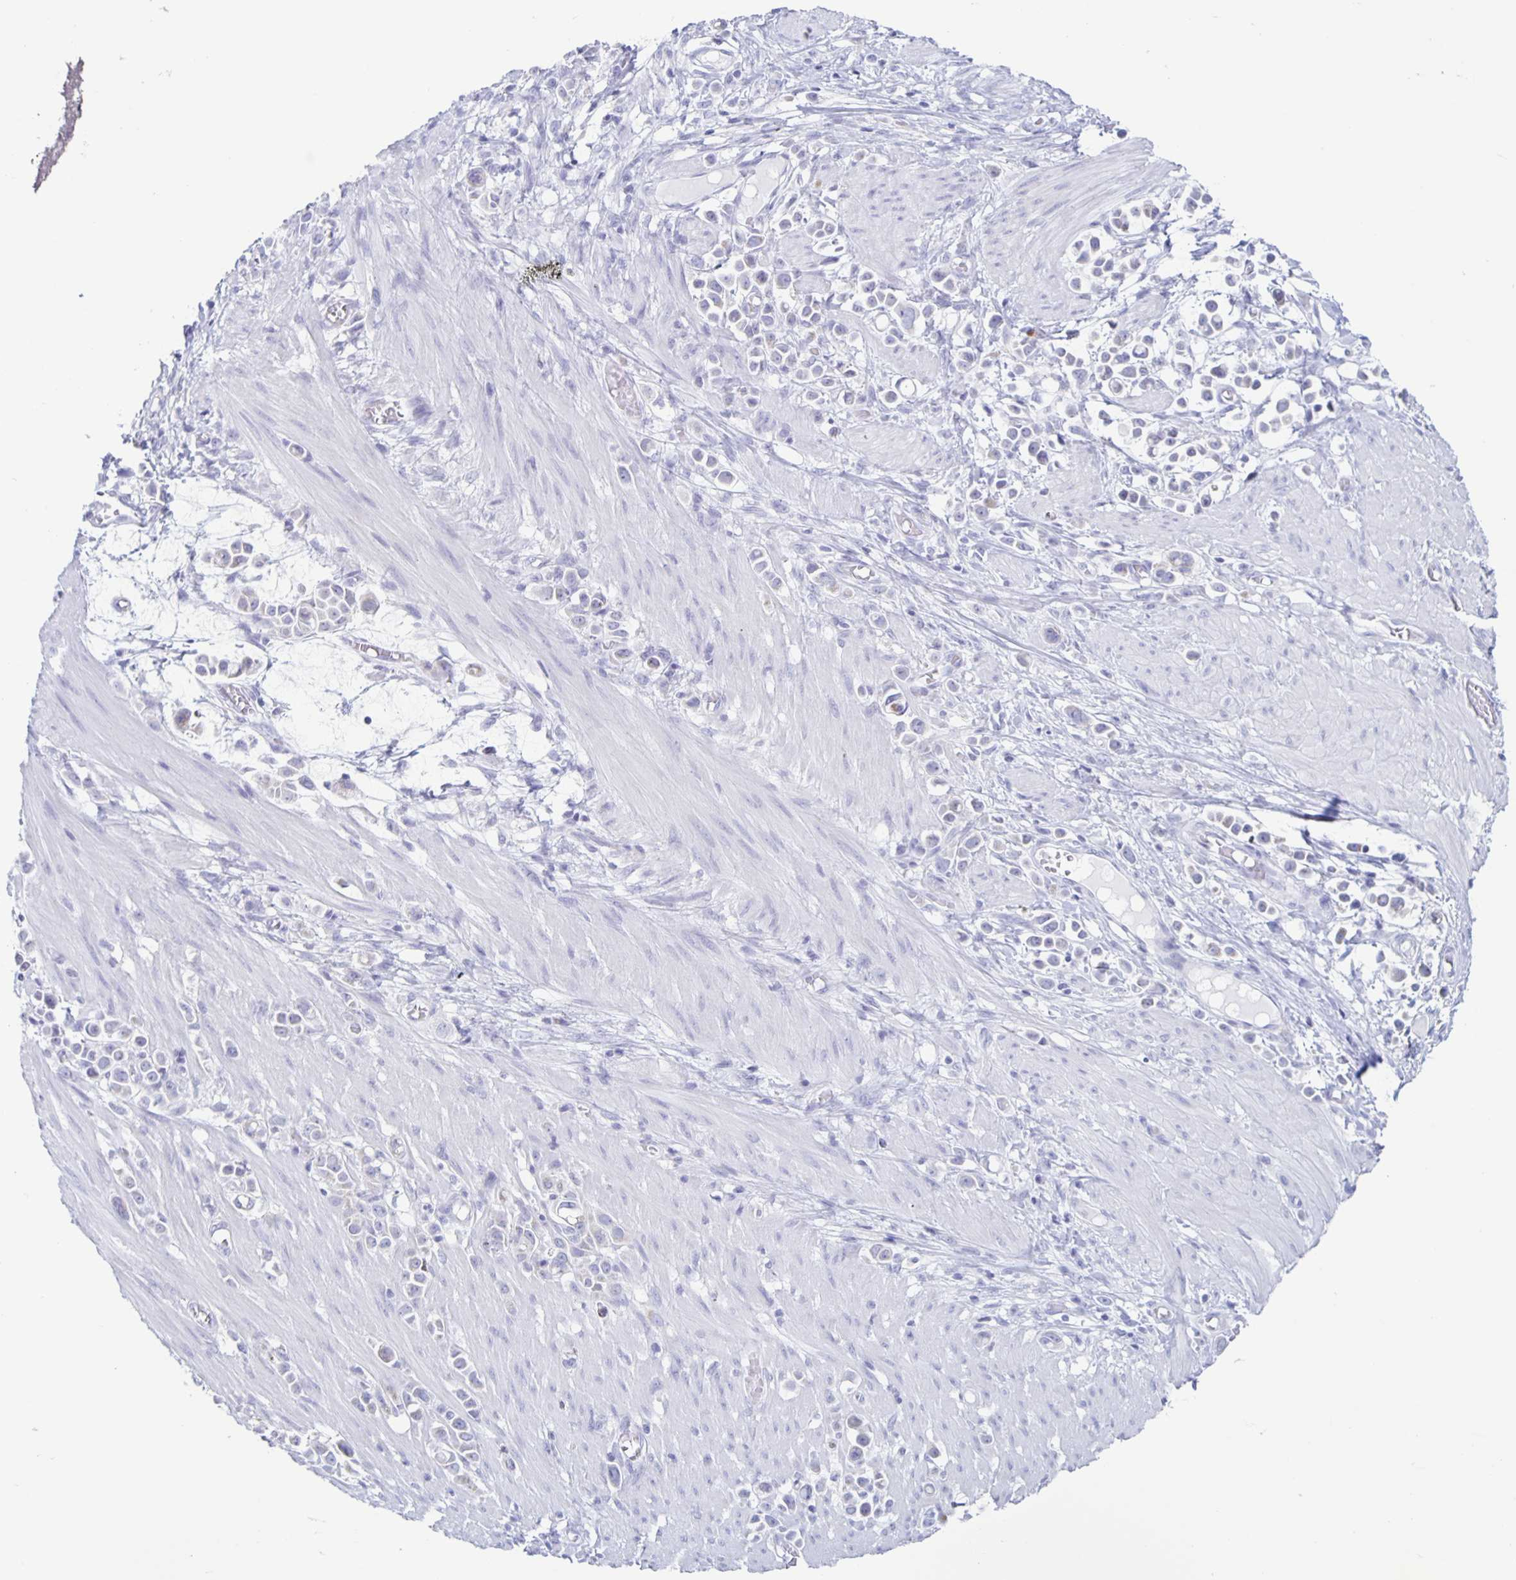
{"staining": {"intensity": "negative", "quantity": "none", "location": "none"}, "tissue": "stomach cancer", "cell_type": "Tumor cells", "image_type": "cancer", "snomed": [{"axis": "morphology", "description": "Adenocarcinoma, NOS"}, {"axis": "topography", "description": "Stomach"}], "caption": "Immunohistochemistry (IHC) image of human stomach cancer (adenocarcinoma) stained for a protein (brown), which shows no expression in tumor cells. (Stains: DAB (3,3'-diaminobenzidine) IHC with hematoxylin counter stain, Microscopy: brightfield microscopy at high magnification).", "gene": "CT45A5", "patient": {"sex": "male", "age": 82}}